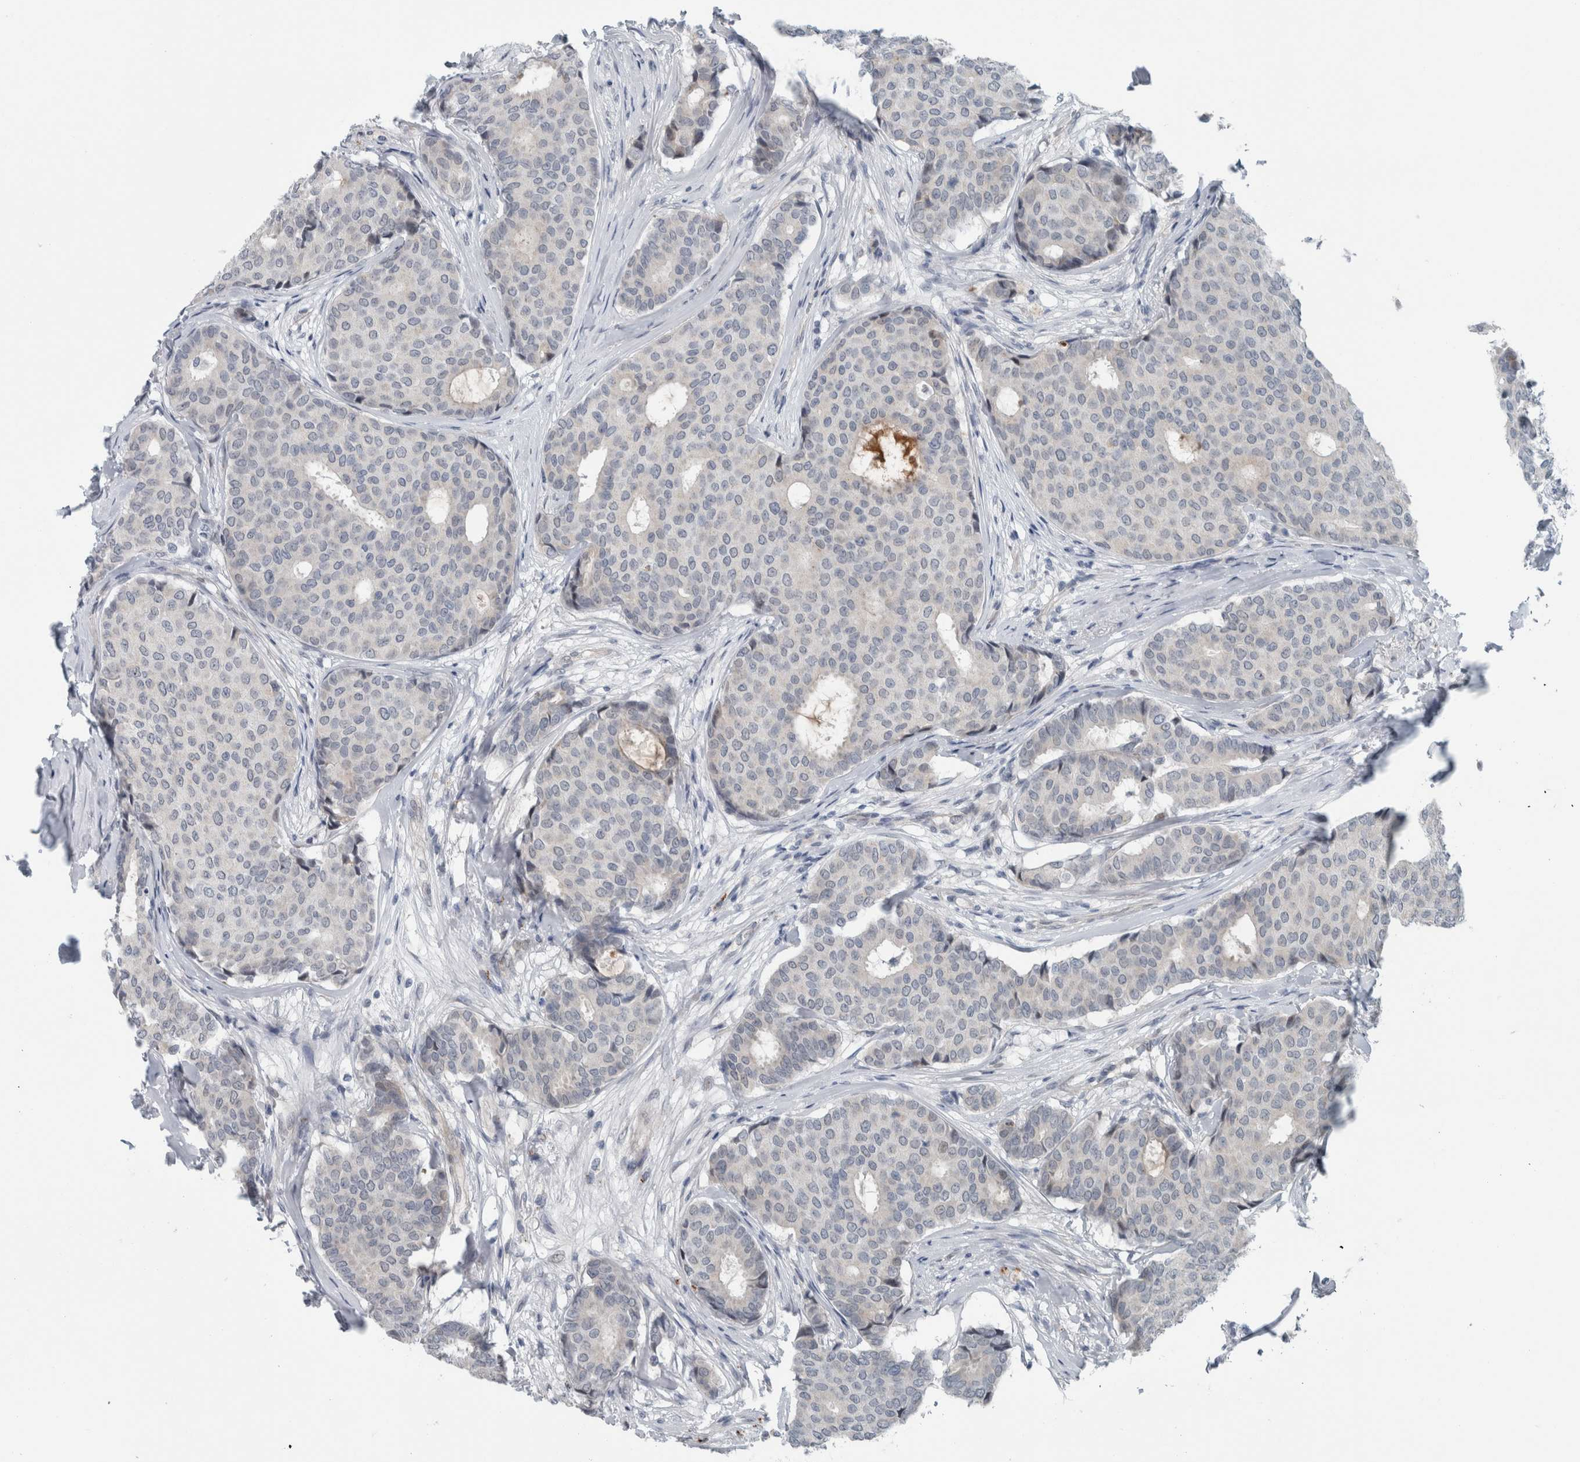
{"staining": {"intensity": "negative", "quantity": "none", "location": "none"}, "tissue": "breast cancer", "cell_type": "Tumor cells", "image_type": "cancer", "snomed": [{"axis": "morphology", "description": "Duct carcinoma"}, {"axis": "topography", "description": "Breast"}], "caption": "Immunohistochemical staining of human infiltrating ductal carcinoma (breast) shows no significant staining in tumor cells.", "gene": "GBA2", "patient": {"sex": "female", "age": 75}}